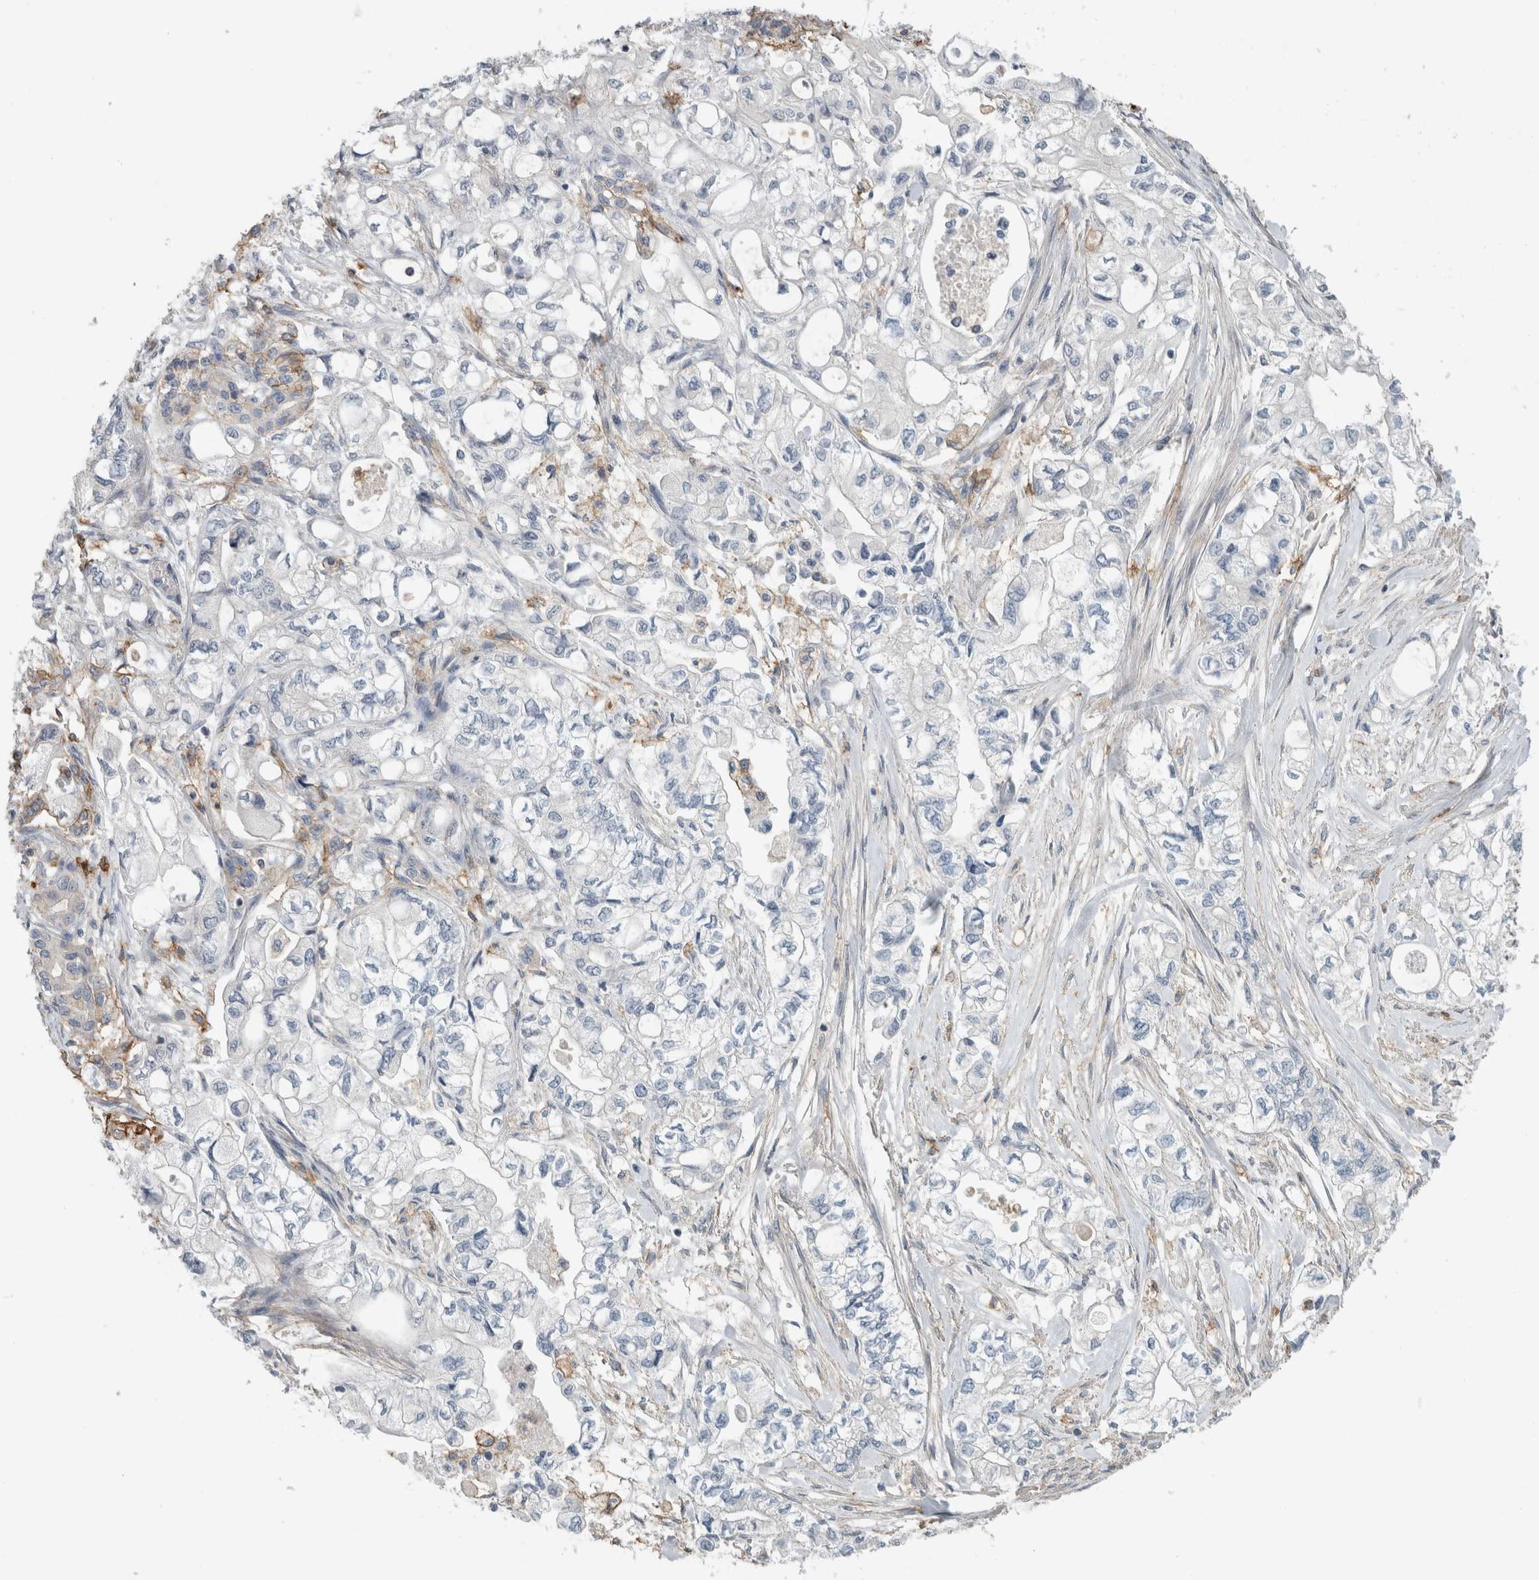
{"staining": {"intensity": "negative", "quantity": "none", "location": "none"}, "tissue": "pancreatic cancer", "cell_type": "Tumor cells", "image_type": "cancer", "snomed": [{"axis": "morphology", "description": "Adenocarcinoma, NOS"}, {"axis": "topography", "description": "Pancreas"}], "caption": "The immunohistochemistry photomicrograph has no significant positivity in tumor cells of pancreatic cancer tissue. The staining was performed using DAB to visualize the protein expression in brown, while the nuclei were stained in blue with hematoxylin (Magnification: 20x).", "gene": "ERCC6L2", "patient": {"sex": "male", "age": 79}}